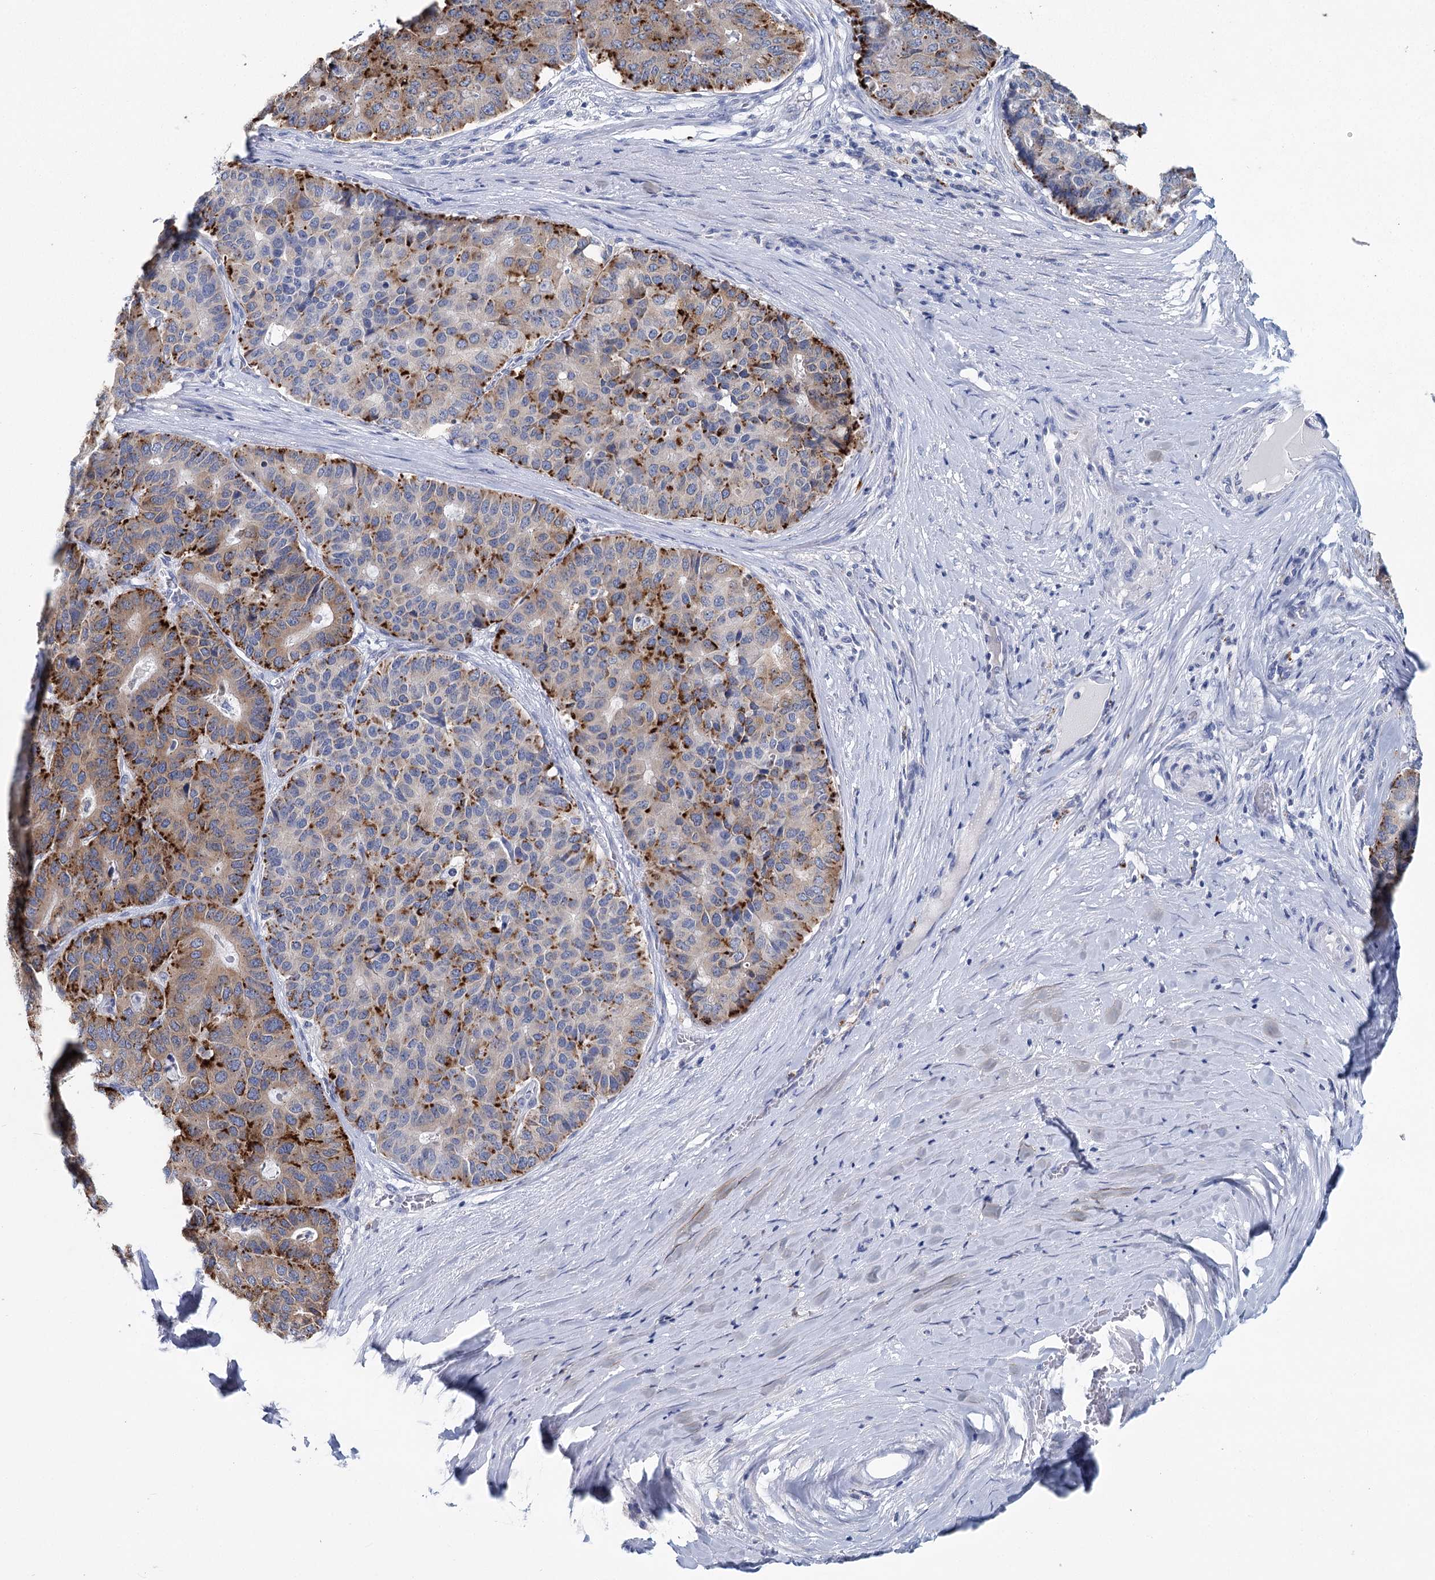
{"staining": {"intensity": "moderate", "quantity": ">75%", "location": "cytoplasmic/membranous"}, "tissue": "pancreatic cancer", "cell_type": "Tumor cells", "image_type": "cancer", "snomed": [{"axis": "morphology", "description": "Adenocarcinoma, NOS"}, {"axis": "topography", "description": "Pancreas"}], "caption": "Protein staining by immunohistochemistry (IHC) displays moderate cytoplasmic/membranous positivity in approximately >75% of tumor cells in adenocarcinoma (pancreatic). The staining was performed using DAB to visualize the protein expression in brown, while the nuclei were stained in blue with hematoxylin (Magnification: 20x).", "gene": "METTL7B", "patient": {"sex": "male", "age": 50}}